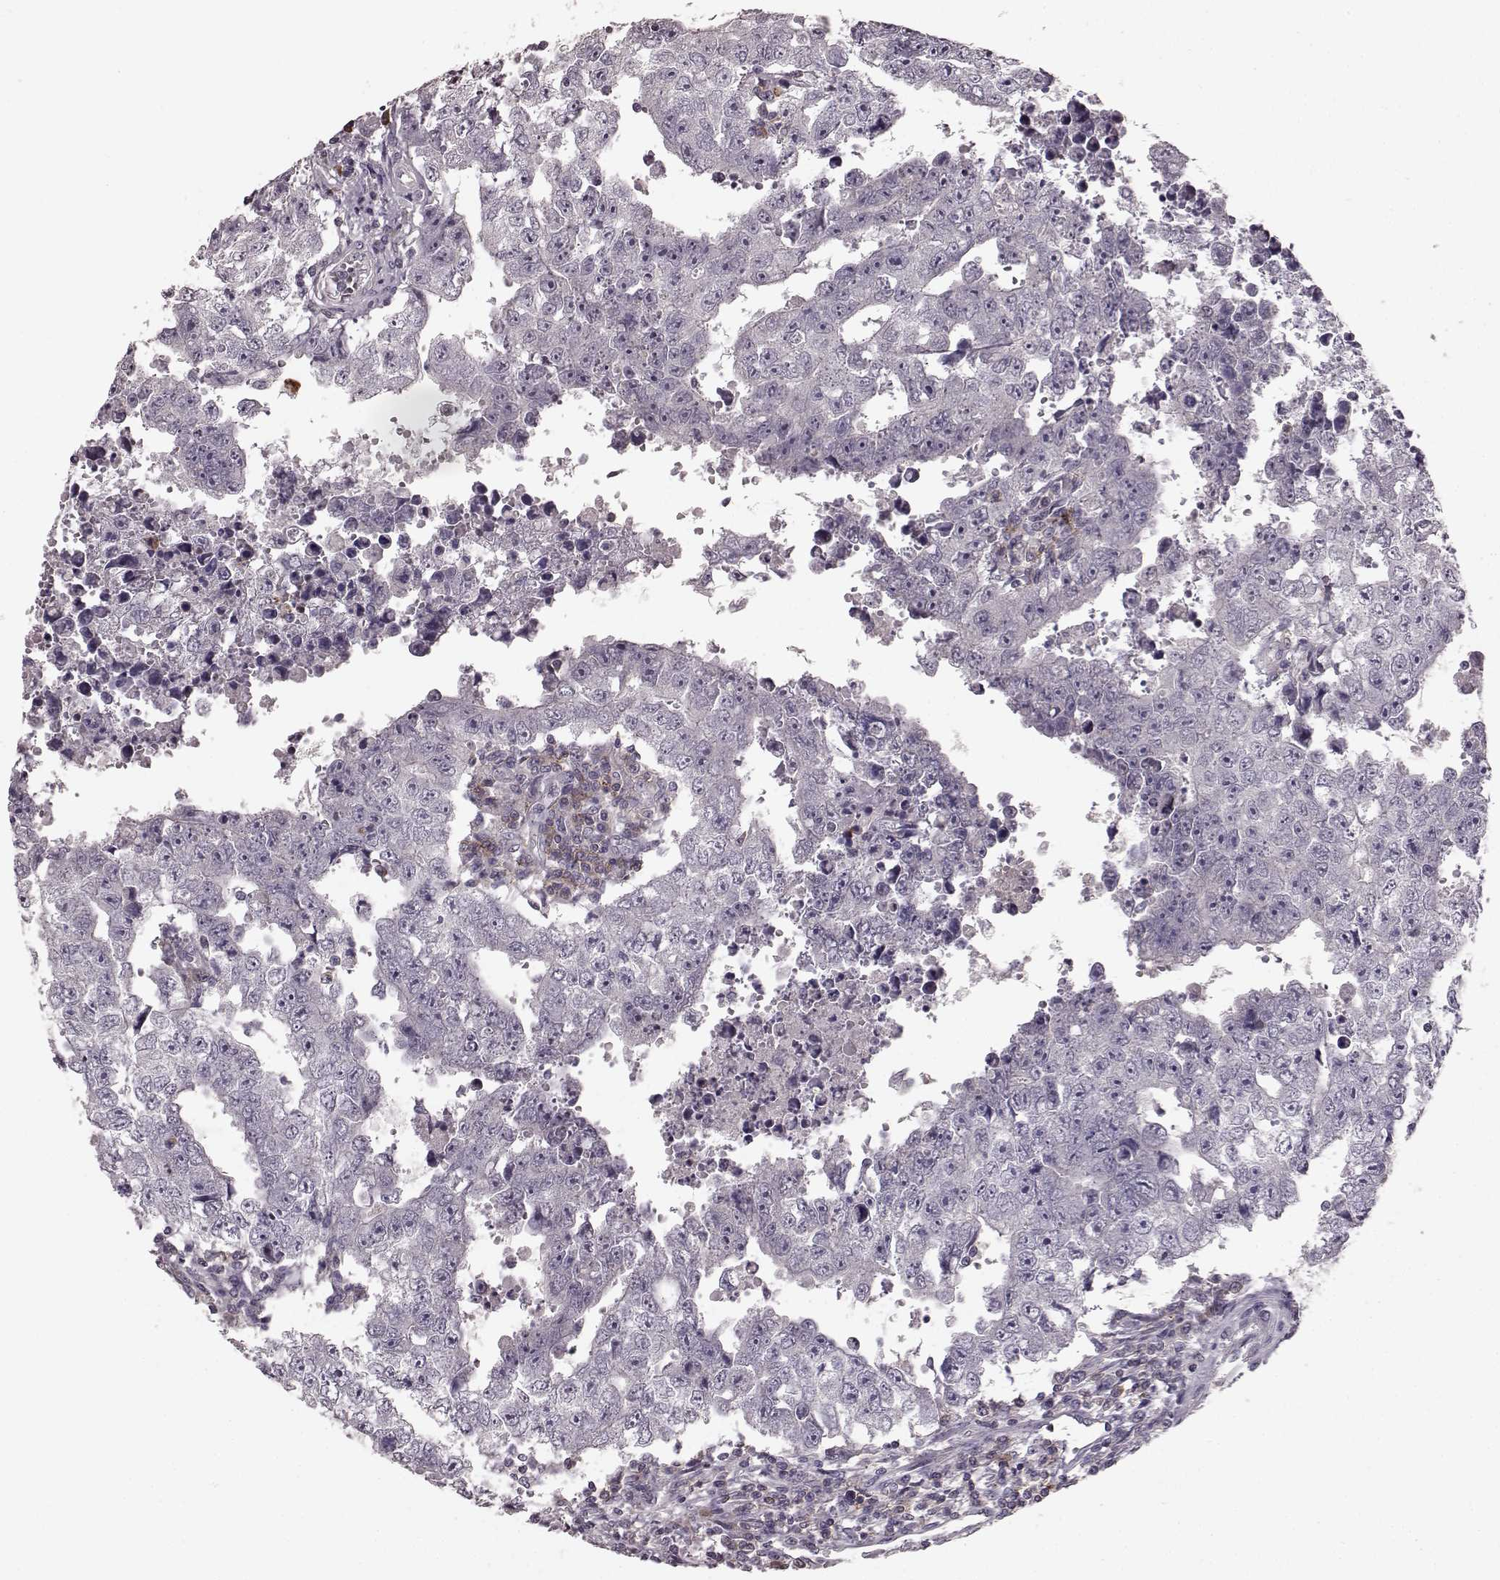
{"staining": {"intensity": "negative", "quantity": "none", "location": "none"}, "tissue": "testis cancer", "cell_type": "Tumor cells", "image_type": "cancer", "snomed": [{"axis": "morphology", "description": "Carcinoma, Embryonal, NOS"}, {"axis": "topography", "description": "Testis"}], "caption": "Tumor cells are negative for brown protein staining in testis cancer (embryonal carcinoma).", "gene": "CD28", "patient": {"sex": "male", "age": 36}}